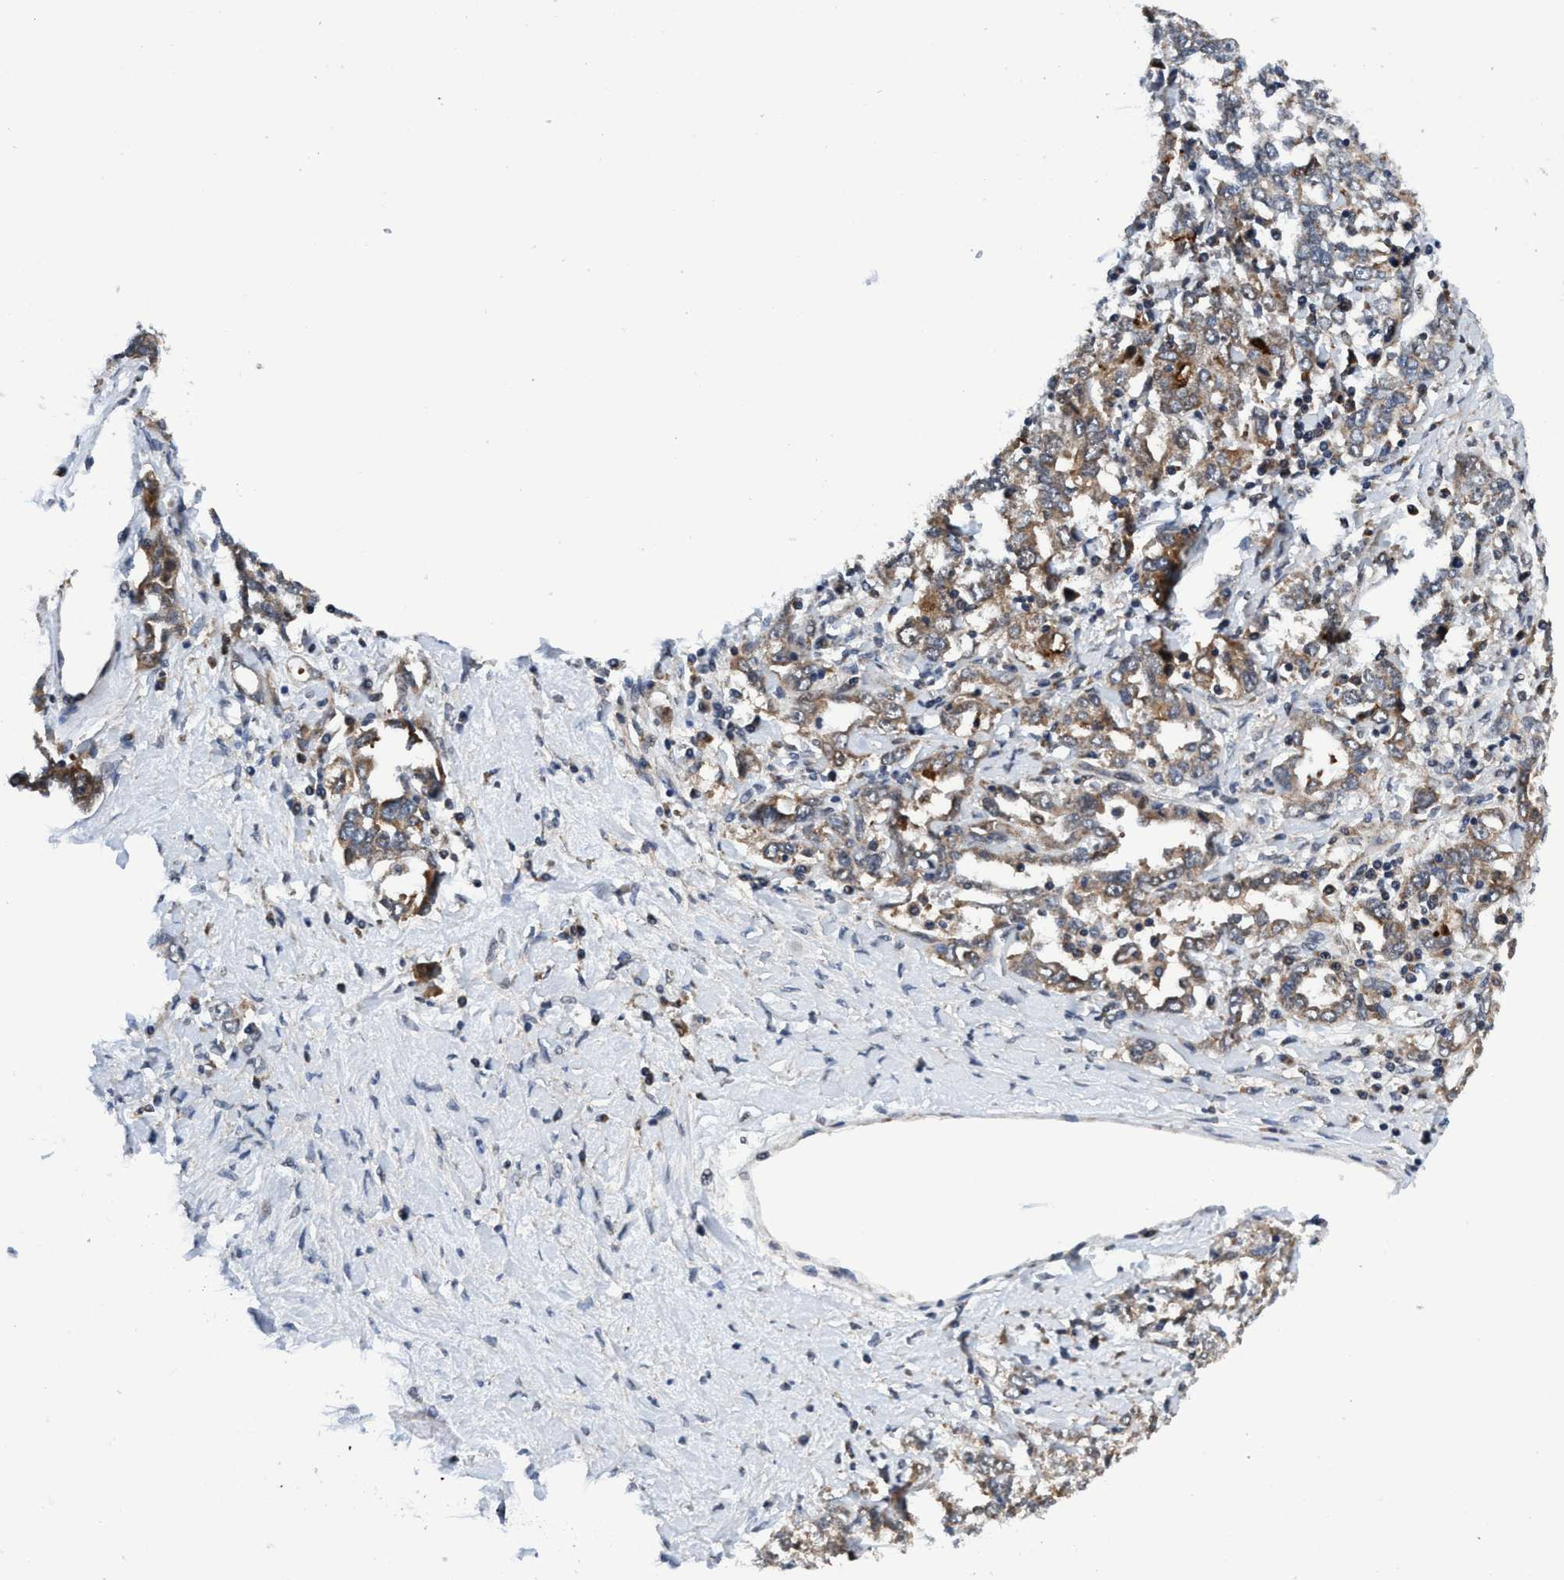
{"staining": {"intensity": "weak", "quantity": ">75%", "location": "cytoplasmic/membranous"}, "tissue": "ovarian cancer", "cell_type": "Tumor cells", "image_type": "cancer", "snomed": [{"axis": "morphology", "description": "Carcinoma, endometroid"}, {"axis": "topography", "description": "Ovary"}], "caption": "Ovarian endometroid carcinoma stained for a protein displays weak cytoplasmic/membranous positivity in tumor cells. The protein of interest is shown in brown color, while the nuclei are stained blue.", "gene": "AGAP2", "patient": {"sex": "female", "age": 62}}